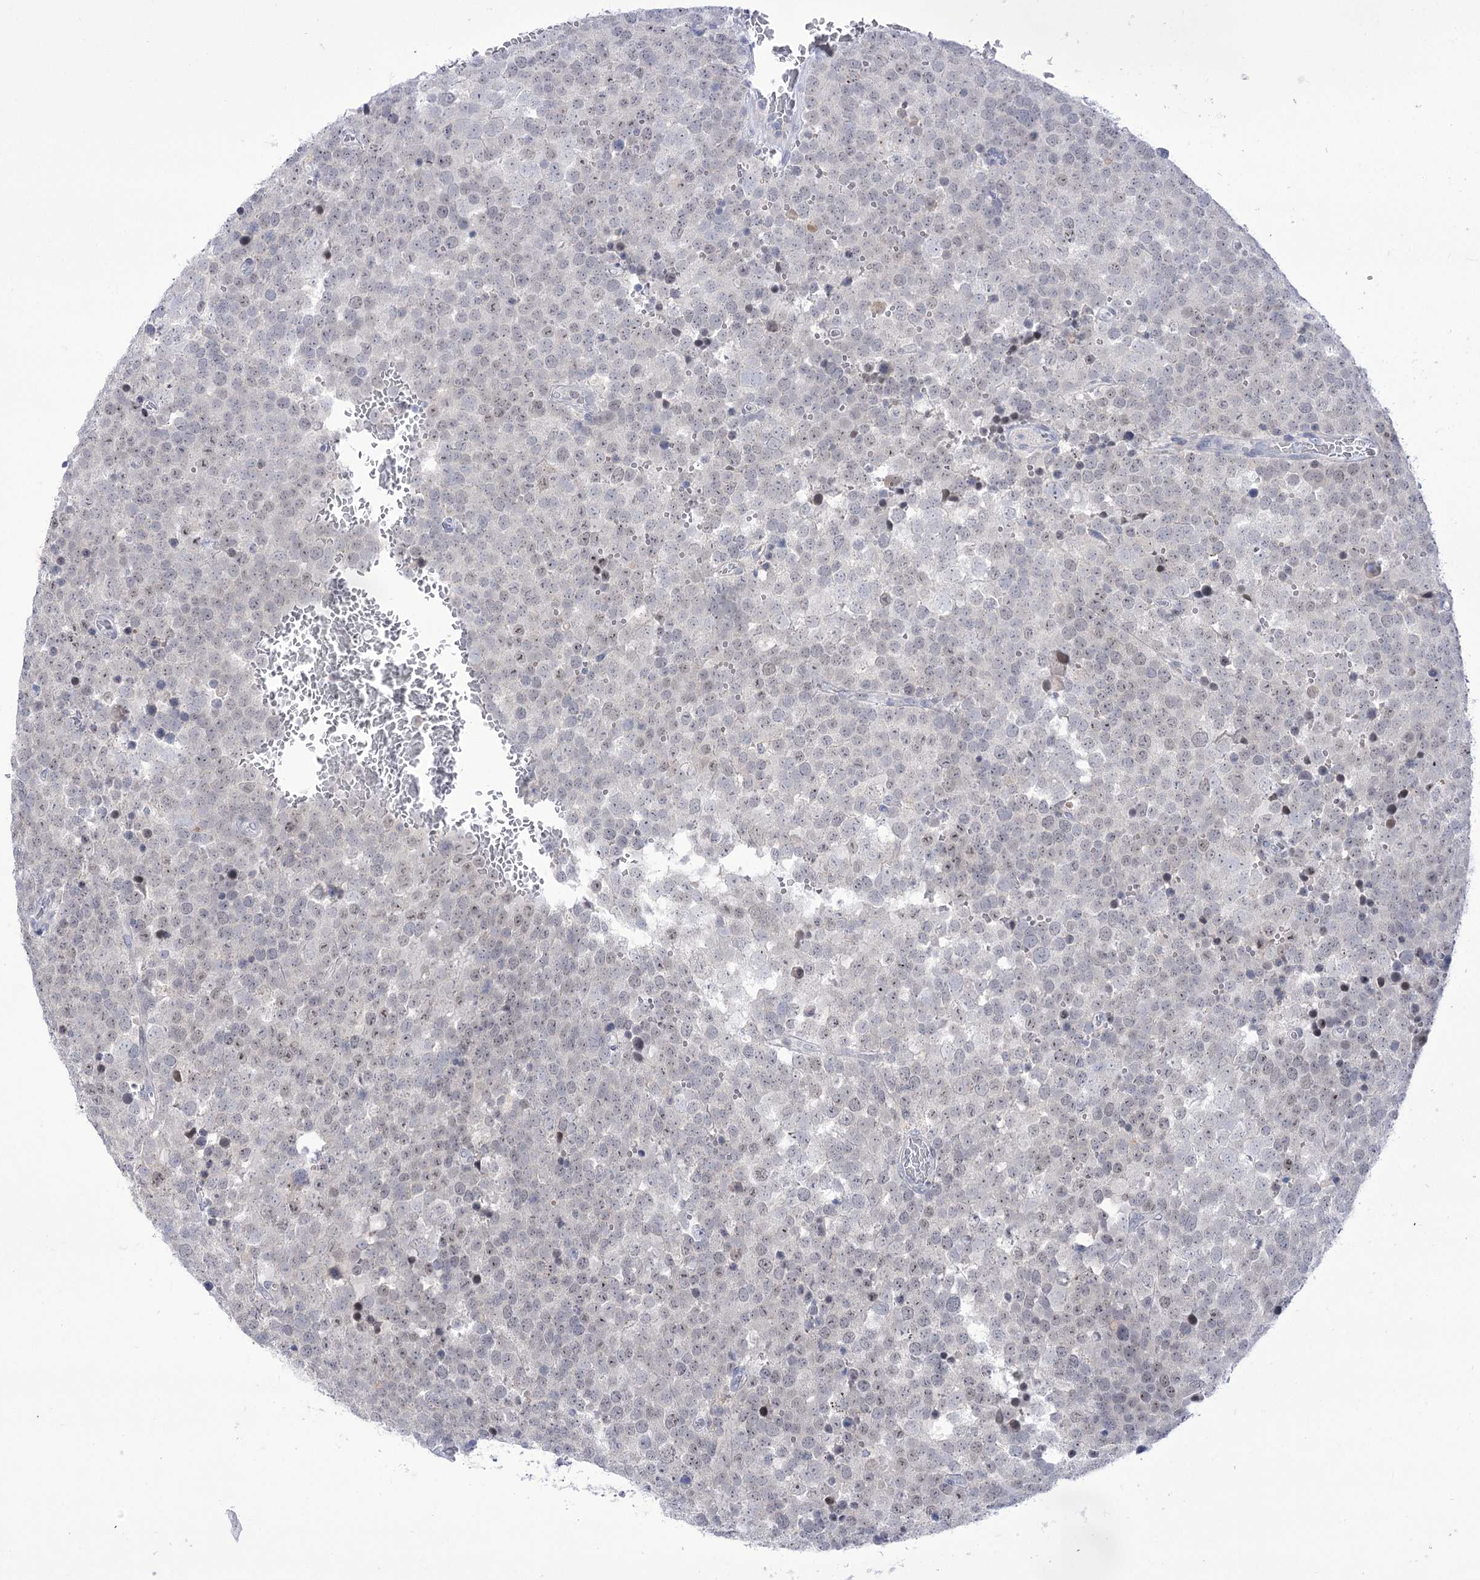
{"staining": {"intensity": "weak", "quantity": "<25%", "location": "nuclear"}, "tissue": "testis cancer", "cell_type": "Tumor cells", "image_type": "cancer", "snomed": [{"axis": "morphology", "description": "Seminoma, NOS"}, {"axis": "topography", "description": "Testis"}], "caption": "Immunohistochemistry (IHC) of human testis cancer (seminoma) exhibits no expression in tumor cells. The staining is performed using DAB (3,3'-diaminobenzidine) brown chromogen with nuclei counter-stained in using hematoxylin.", "gene": "BEND7", "patient": {"sex": "male", "age": 71}}